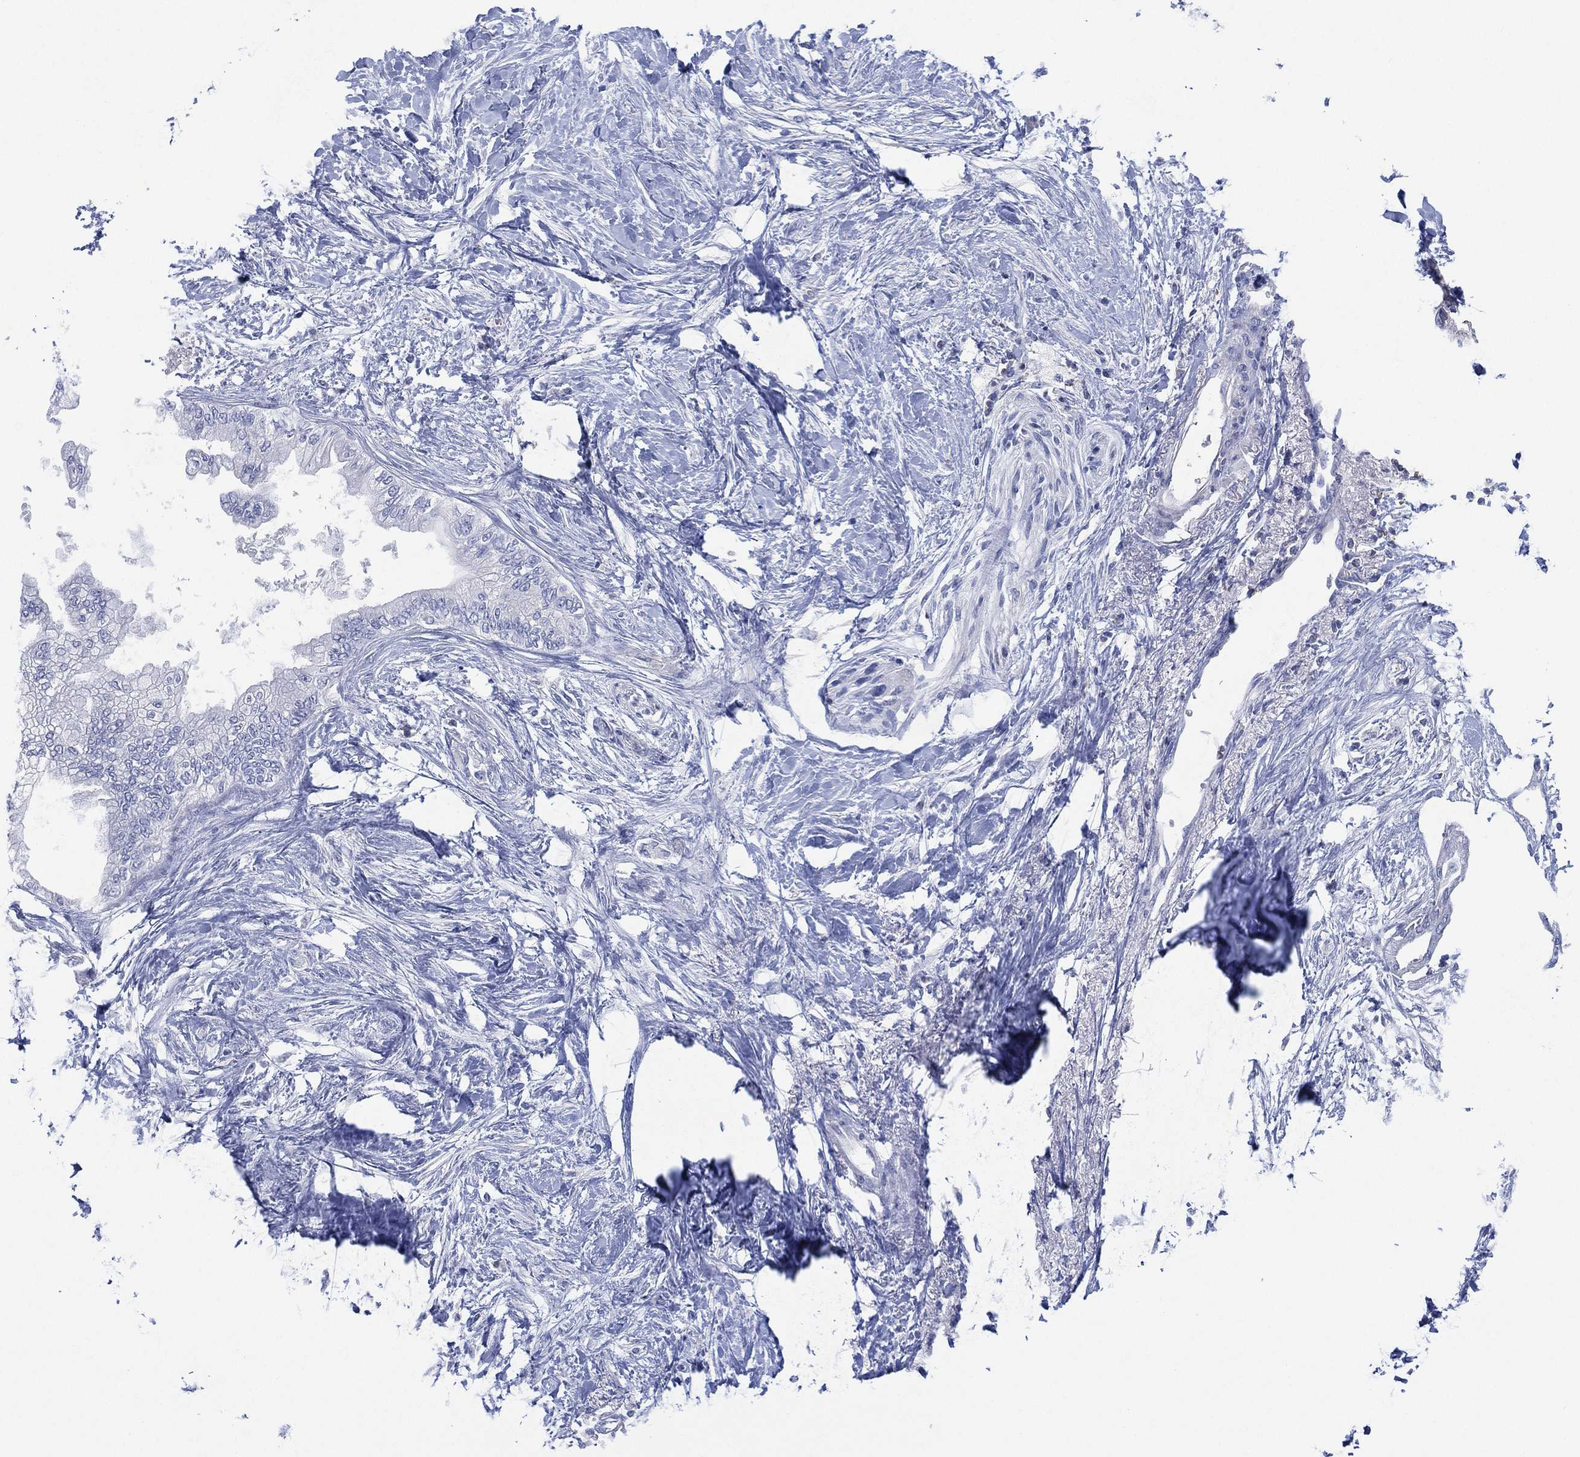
{"staining": {"intensity": "negative", "quantity": "none", "location": "none"}, "tissue": "pancreatic cancer", "cell_type": "Tumor cells", "image_type": "cancer", "snomed": [{"axis": "morphology", "description": "Normal tissue, NOS"}, {"axis": "morphology", "description": "Adenocarcinoma, NOS"}, {"axis": "topography", "description": "Pancreas"}, {"axis": "topography", "description": "Duodenum"}], "caption": "Micrograph shows no protein positivity in tumor cells of adenocarcinoma (pancreatic) tissue.", "gene": "SEPTIN1", "patient": {"sex": "female", "age": 60}}